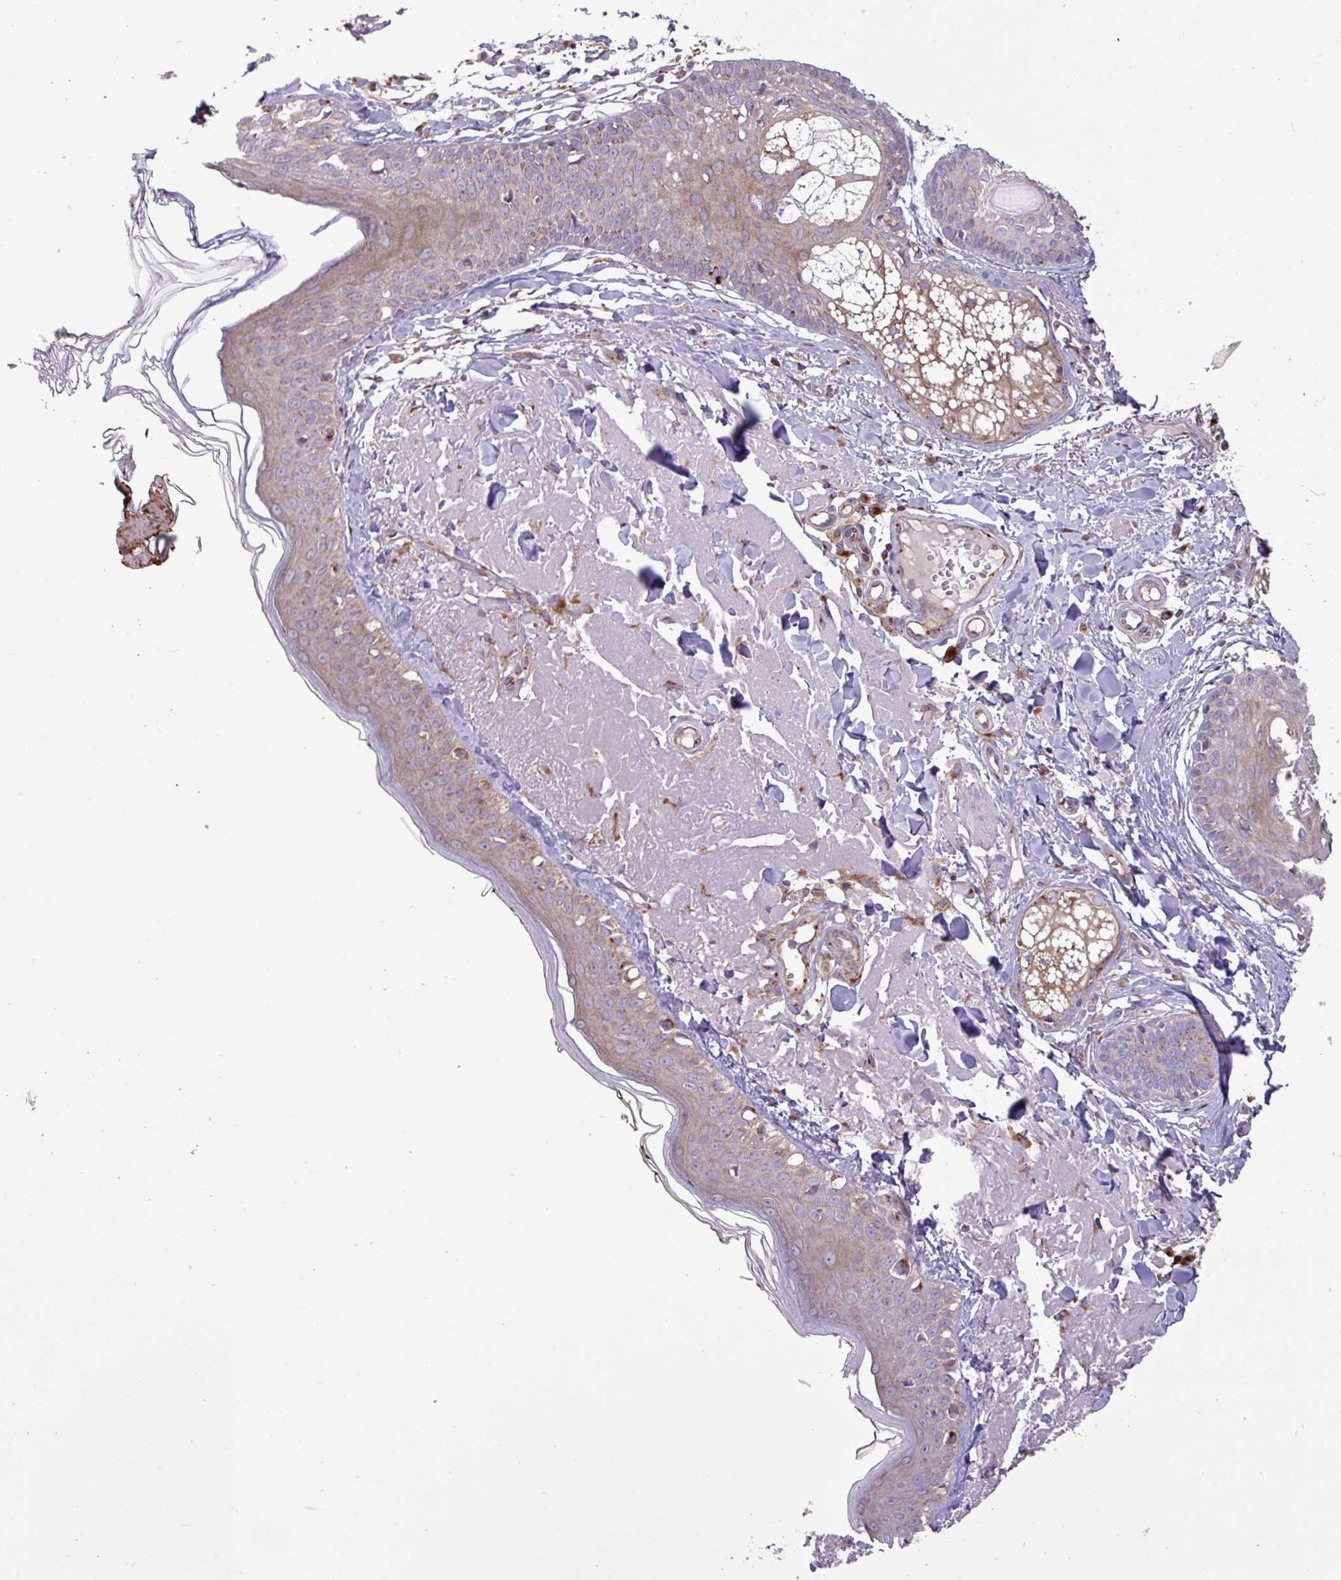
{"staining": {"intensity": "moderate", "quantity": ">75%", "location": "cytoplasmic/membranous"}, "tissue": "skin", "cell_type": "Fibroblasts", "image_type": "normal", "snomed": [{"axis": "morphology", "description": "Normal tissue, NOS"}, {"axis": "morphology", "description": "Malignant melanoma, NOS"}, {"axis": "topography", "description": "Skin"}], "caption": "This is an image of immunohistochemistry (IHC) staining of unremarkable skin, which shows moderate expression in the cytoplasmic/membranous of fibroblasts.", "gene": "RAB19", "patient": {"sex": "male", "age": 80}}